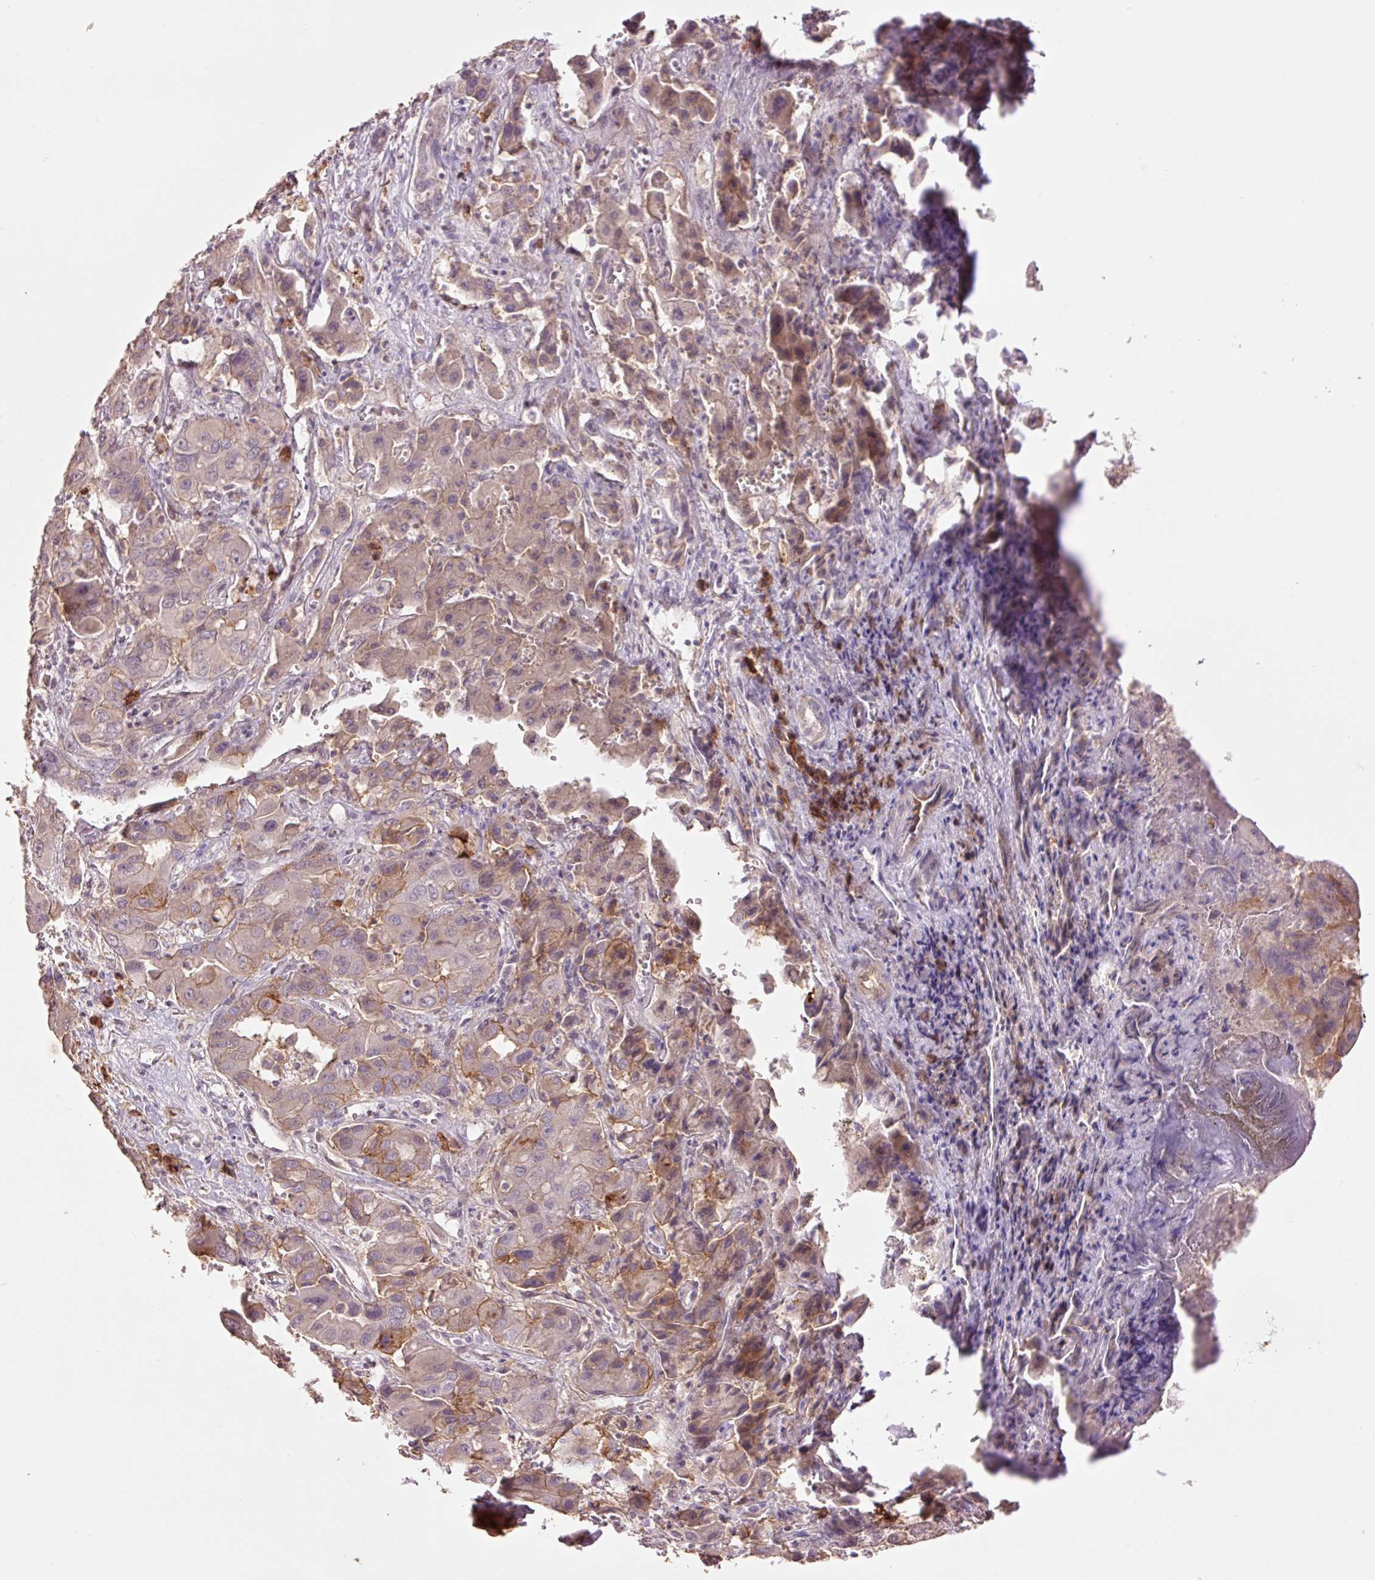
{"staining": {"intensity": "moderate", "quantity": "<25%", "location": "cytoplasmic/membranous"}, "tissue": "liver cancer", "cell_type": "Tumor cells", "image_type": "cancer", "snomed": [{"axis": "morphology", "description": "Cholangiocarcinoma"}, {"axis": "topography", "description": "Liver"}], "caption": "A histopathology image showing moderate cytoplasmic/membranous positivity in approximately <25% of tumor cells in cholangiocarcinoma (liver), as visualized by brown immunohistochemical staining.", "gene": "SLC1A4", "patient": {"sex": "male", "age": 67}}